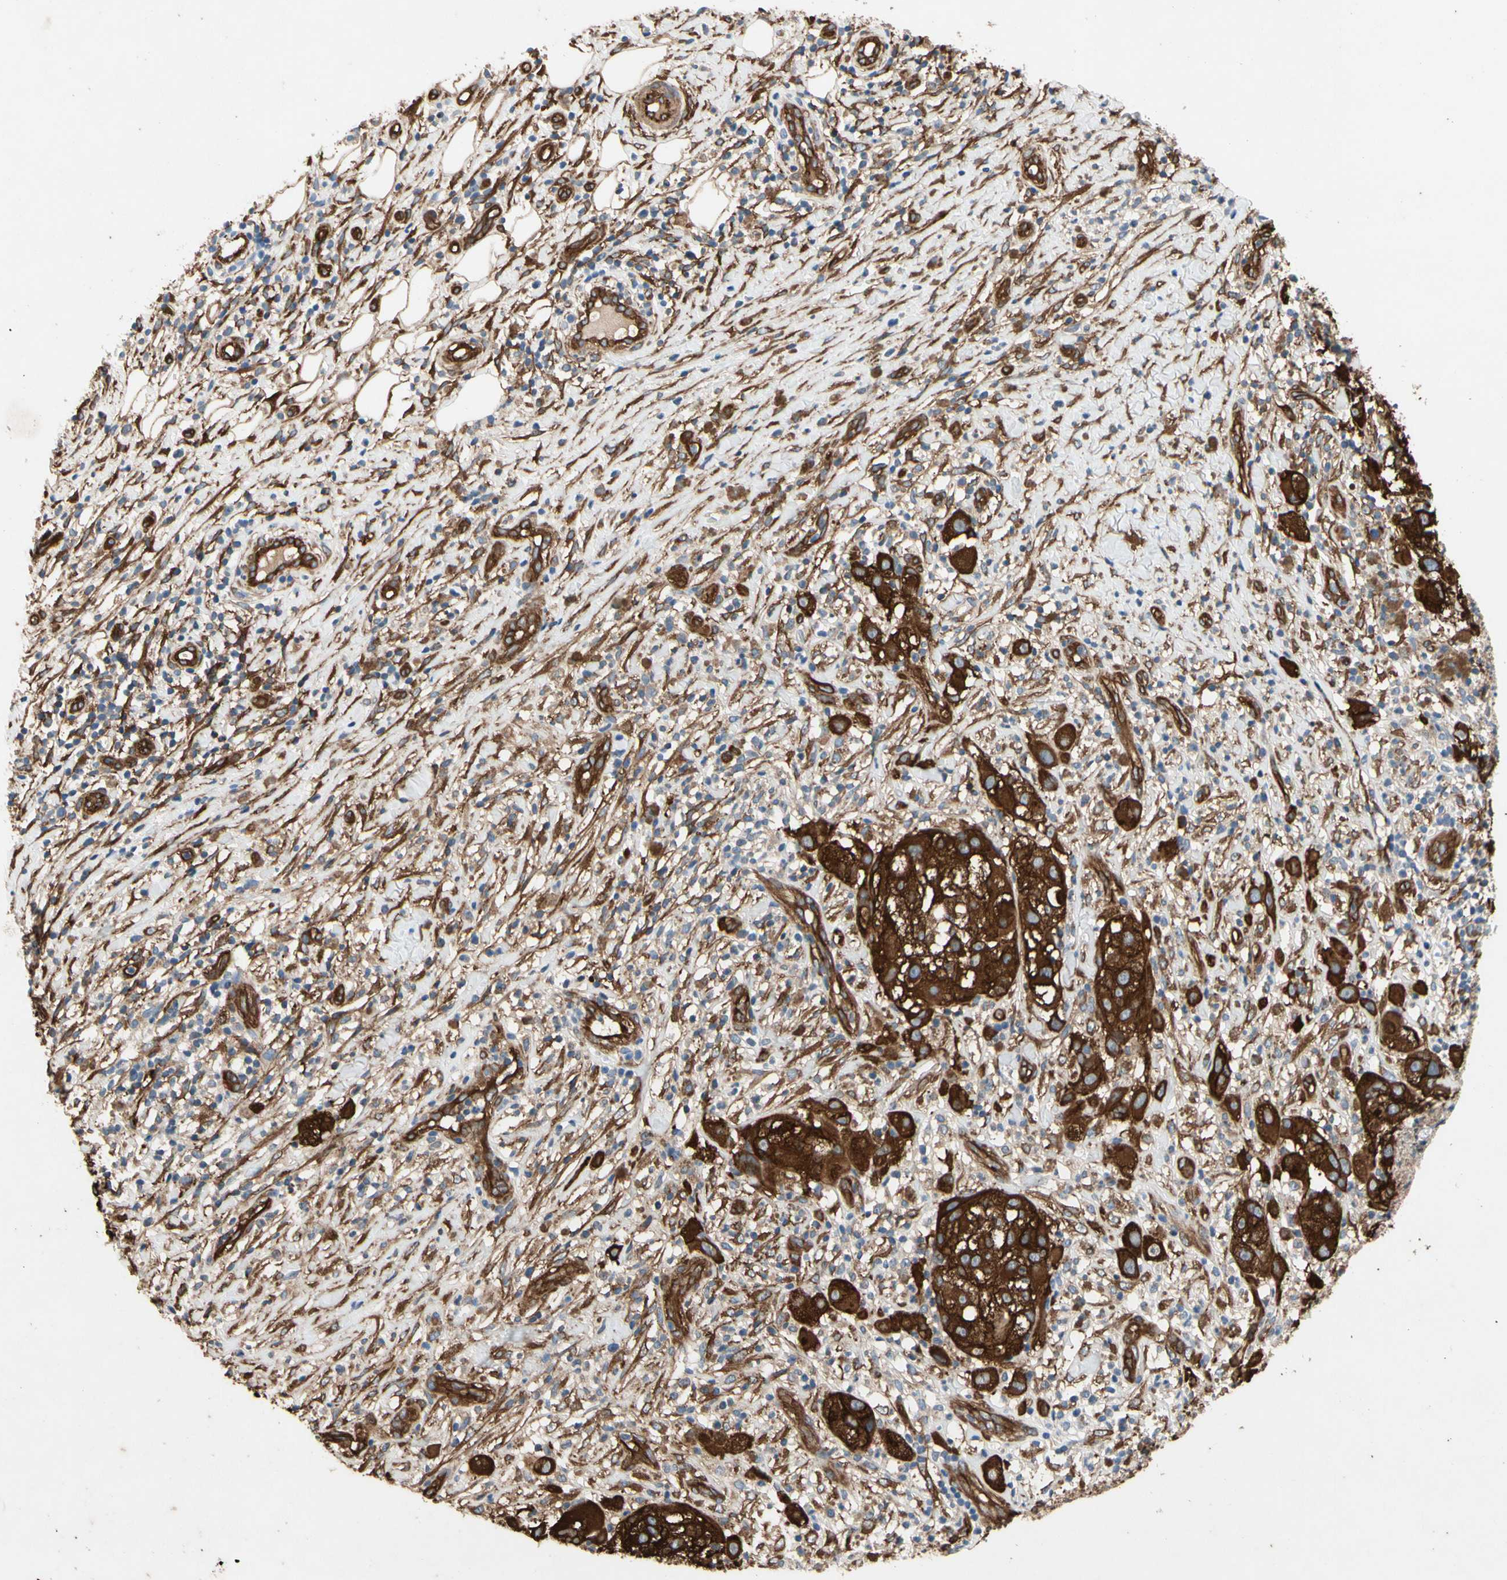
{"staining": {"intensity": "strong", "quantity": ">75%", "location": "cytoplasmic/membranous"}, "tissue": "melanoma", "cell_type": "Tumor cells", "image_type": "cancer", "snomed": [{"axis": "morphology", "description": "Necrosis, NOS"}, {"axis": "morphology", "description": "Malignant melanoma, NOS"}, {"axis": "topography", "description": "Skin"}], "caption": "Malignant melanoma was stained to show a protein in brown. There is high levels of strong cytoplasmic/membranous expression in approximately >75% of tumor cells. (Stains: DAB (3,3'-diaminobenzidine) in brown, nuclei in blue, Microscopy: brightfield microscopy at high magnification).", "gene": "CTTNBP2", "patient": {"sex": "female", "age": 87}}